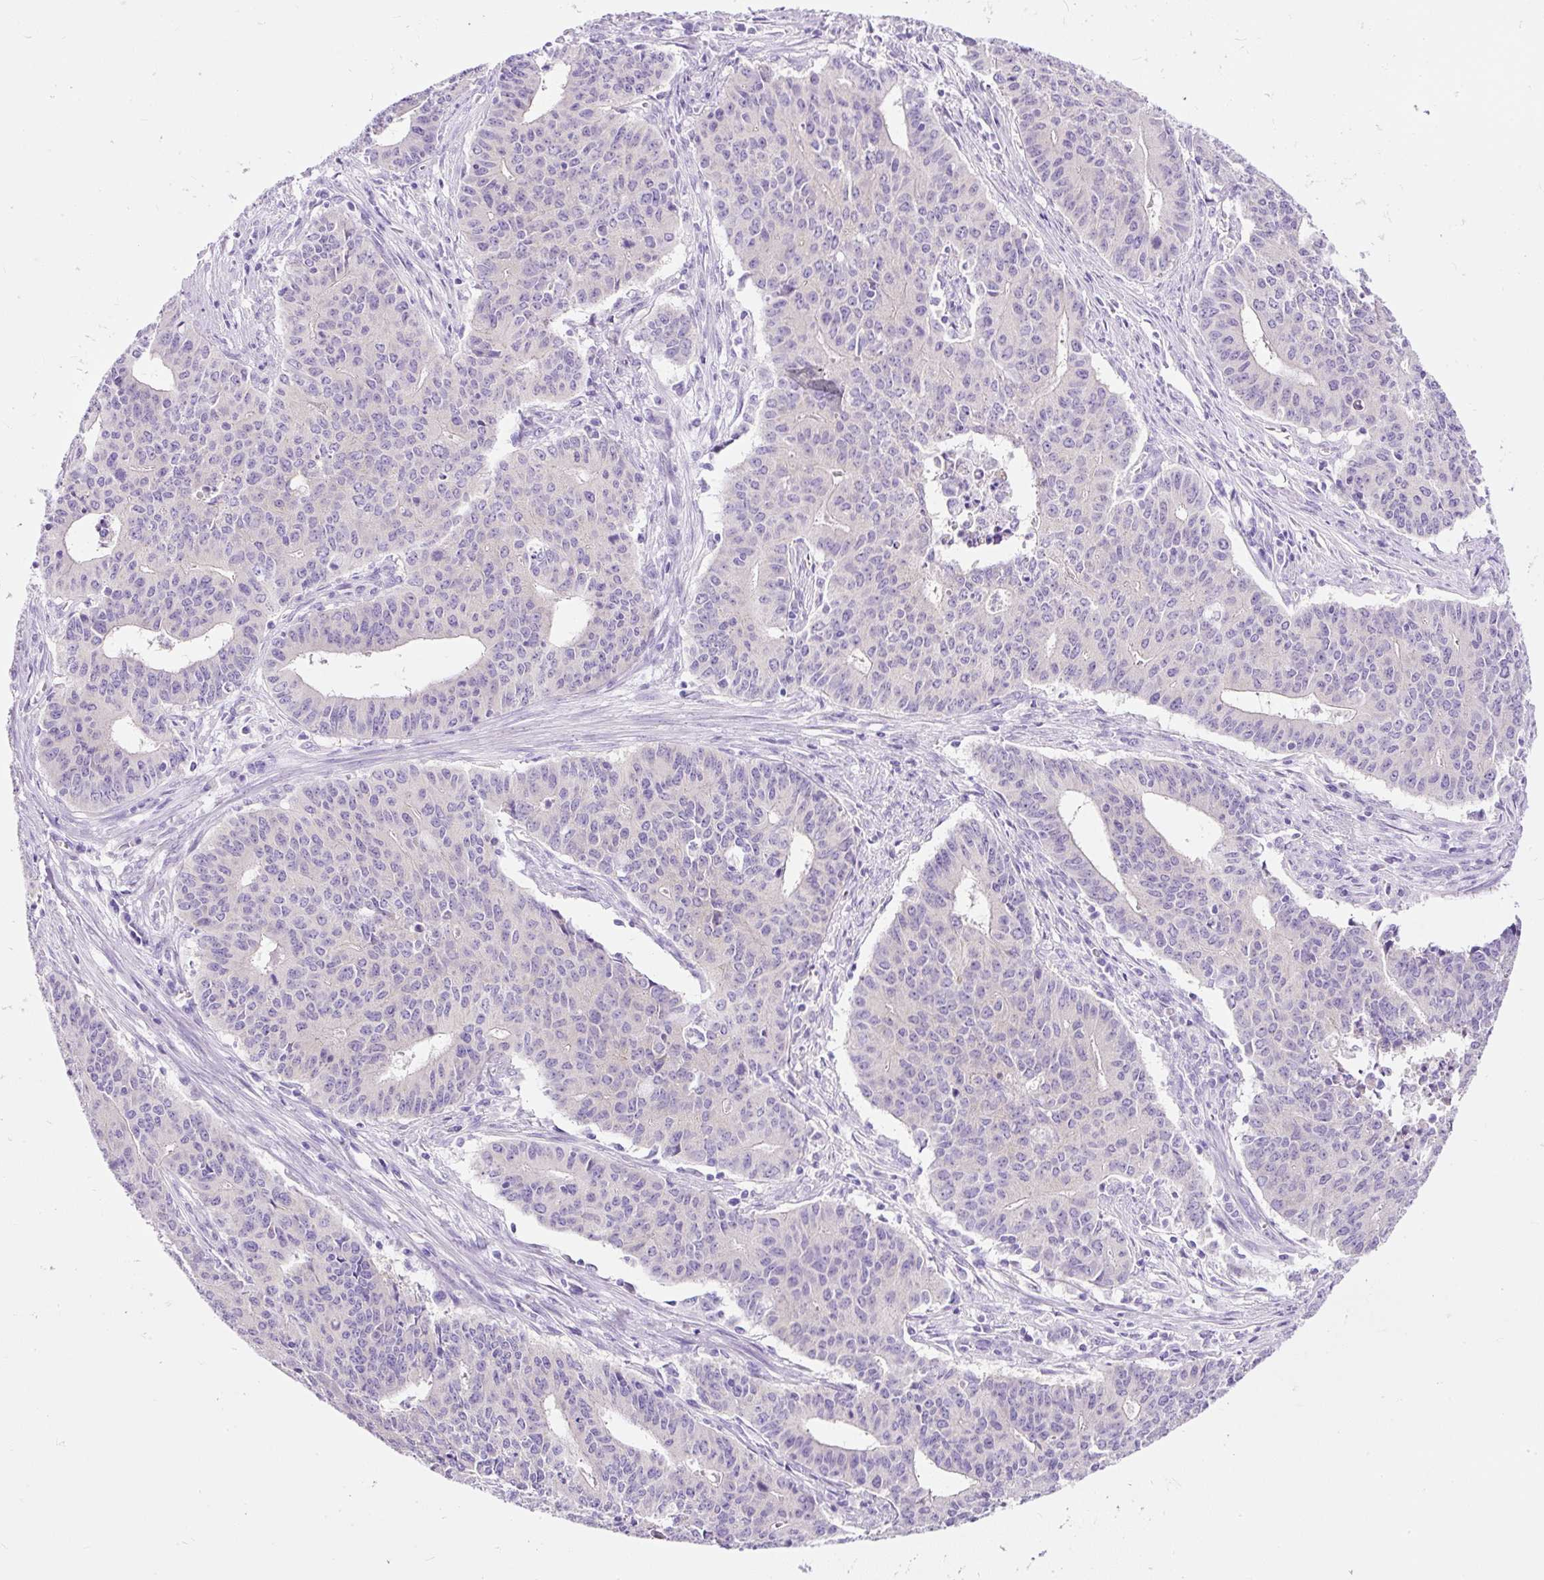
{"staining": {"intensity": "negative", "quantity": "none", "location": "none"}, "tissue": "endometrial cancer", "cell_type": "Tumor cells", "image_type": "cancer", "snomed": [{"axis": "morphology", "description": "Adenocarcinoma, NOS"}, {"axis": "topography", "description": "Endometrium"}], "caption": "The IHC image has no significant expression in tumor cells of endometrial cancer tissue. Brightfield microscopy of IHC stained with DAB (3,3'-diaminobenzidine) (brown) and hematoxylin (blue), captured at high magnification.", "gene": "STOX2", "patient": {"sex": "female", "age": 59}}